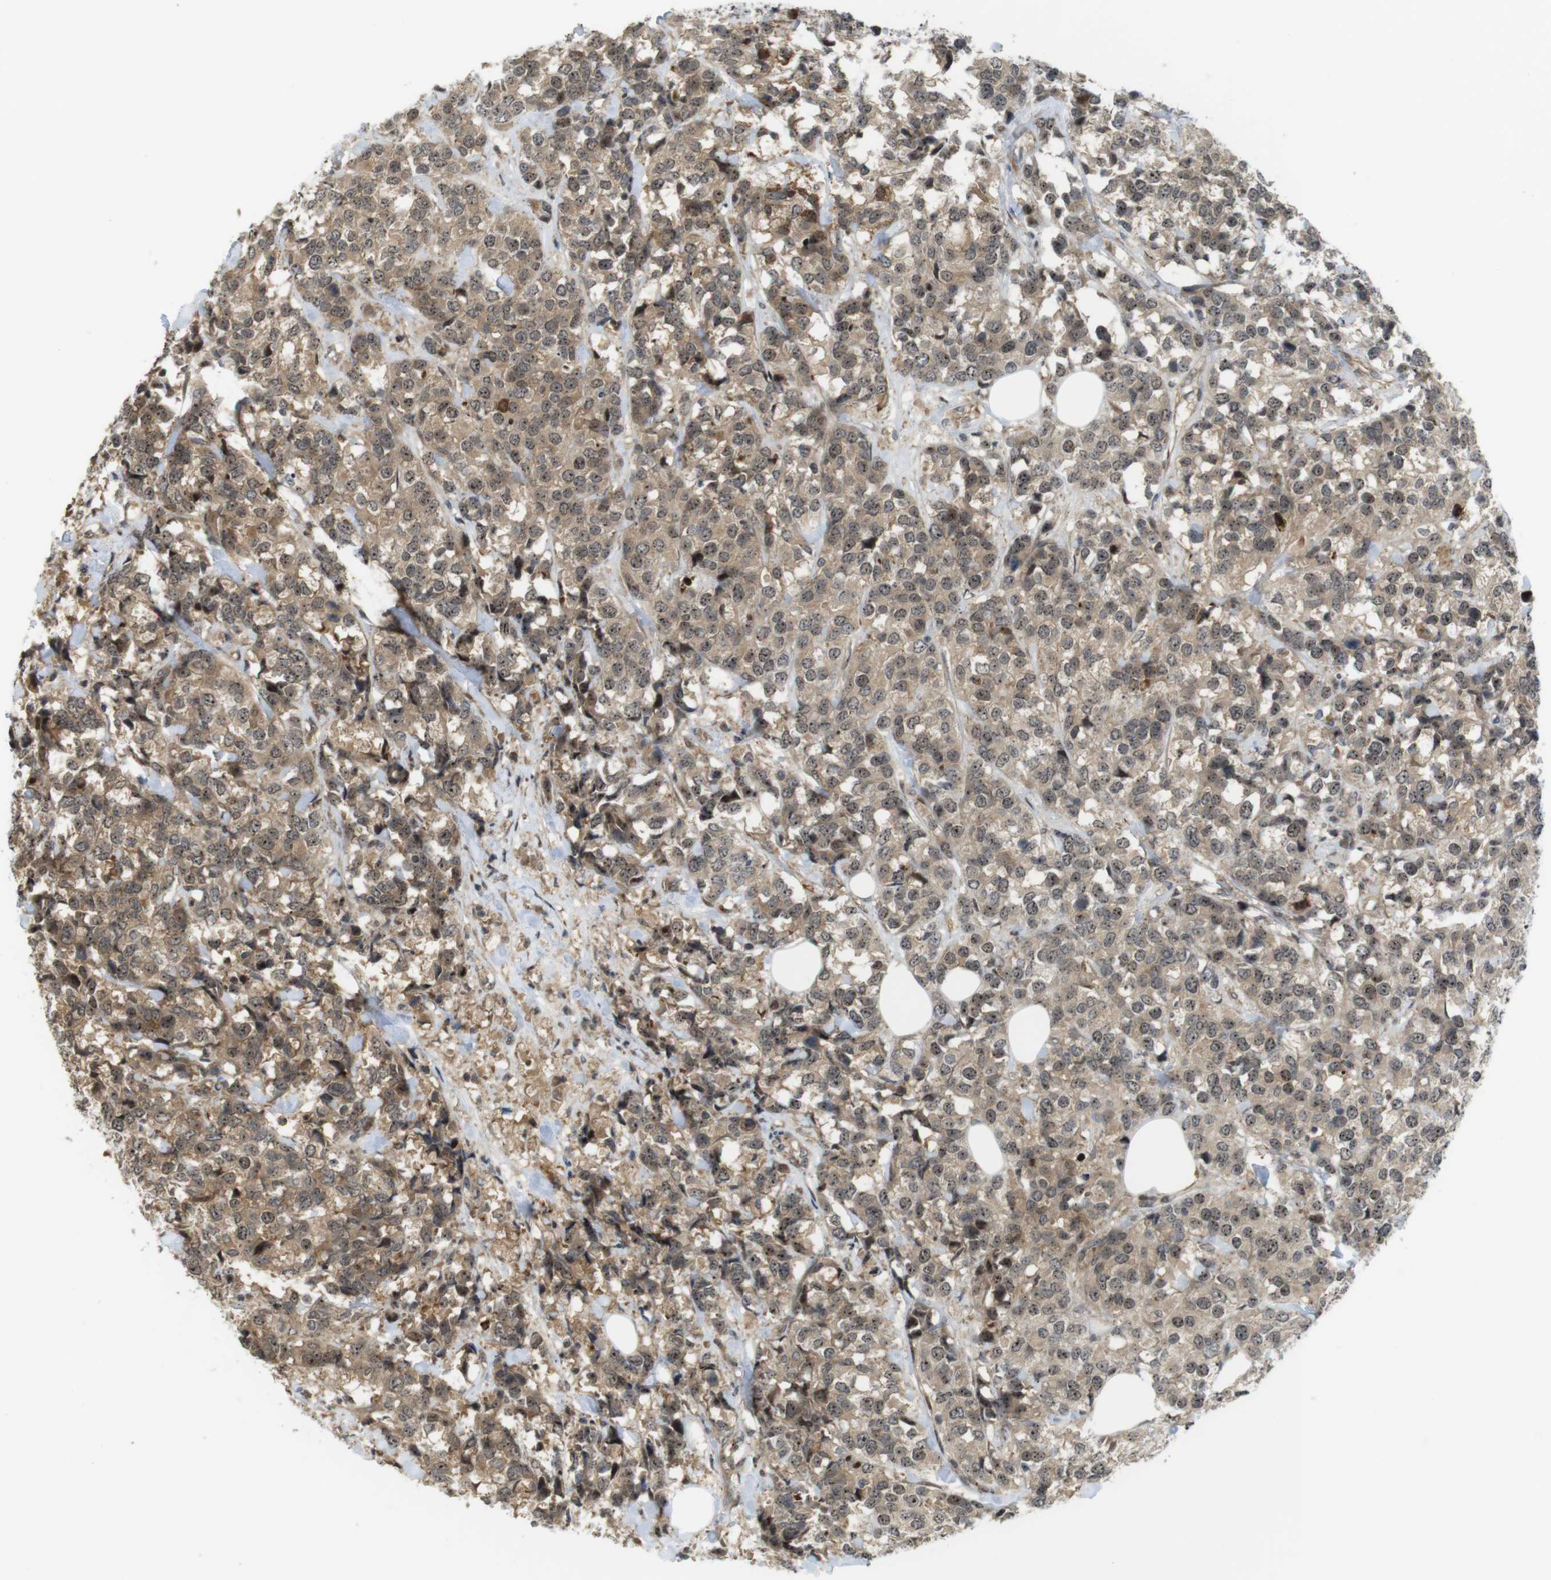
{"staining": {"intensity": "weak", "quantity": ">75%", "location": "cytoplasmic/membranous,nuclear"}, "tissue": "breast cancer", "cell_type": "Tumor cells", "image_type": "cancer", "snomed": [{"axis": "morphology", "description": "Lobular carcinoma"}, {"axis": "topography", "description": "Breast"}], "caption": "Protein staining of breast cancer (lobular carcinoma) tissue reveals weak cytoplasmic/membranous and nuclear expression in about >75% of tumor cells.", "gene": "CC2D1A", "patient": {"sex": "female", "age": 59}}